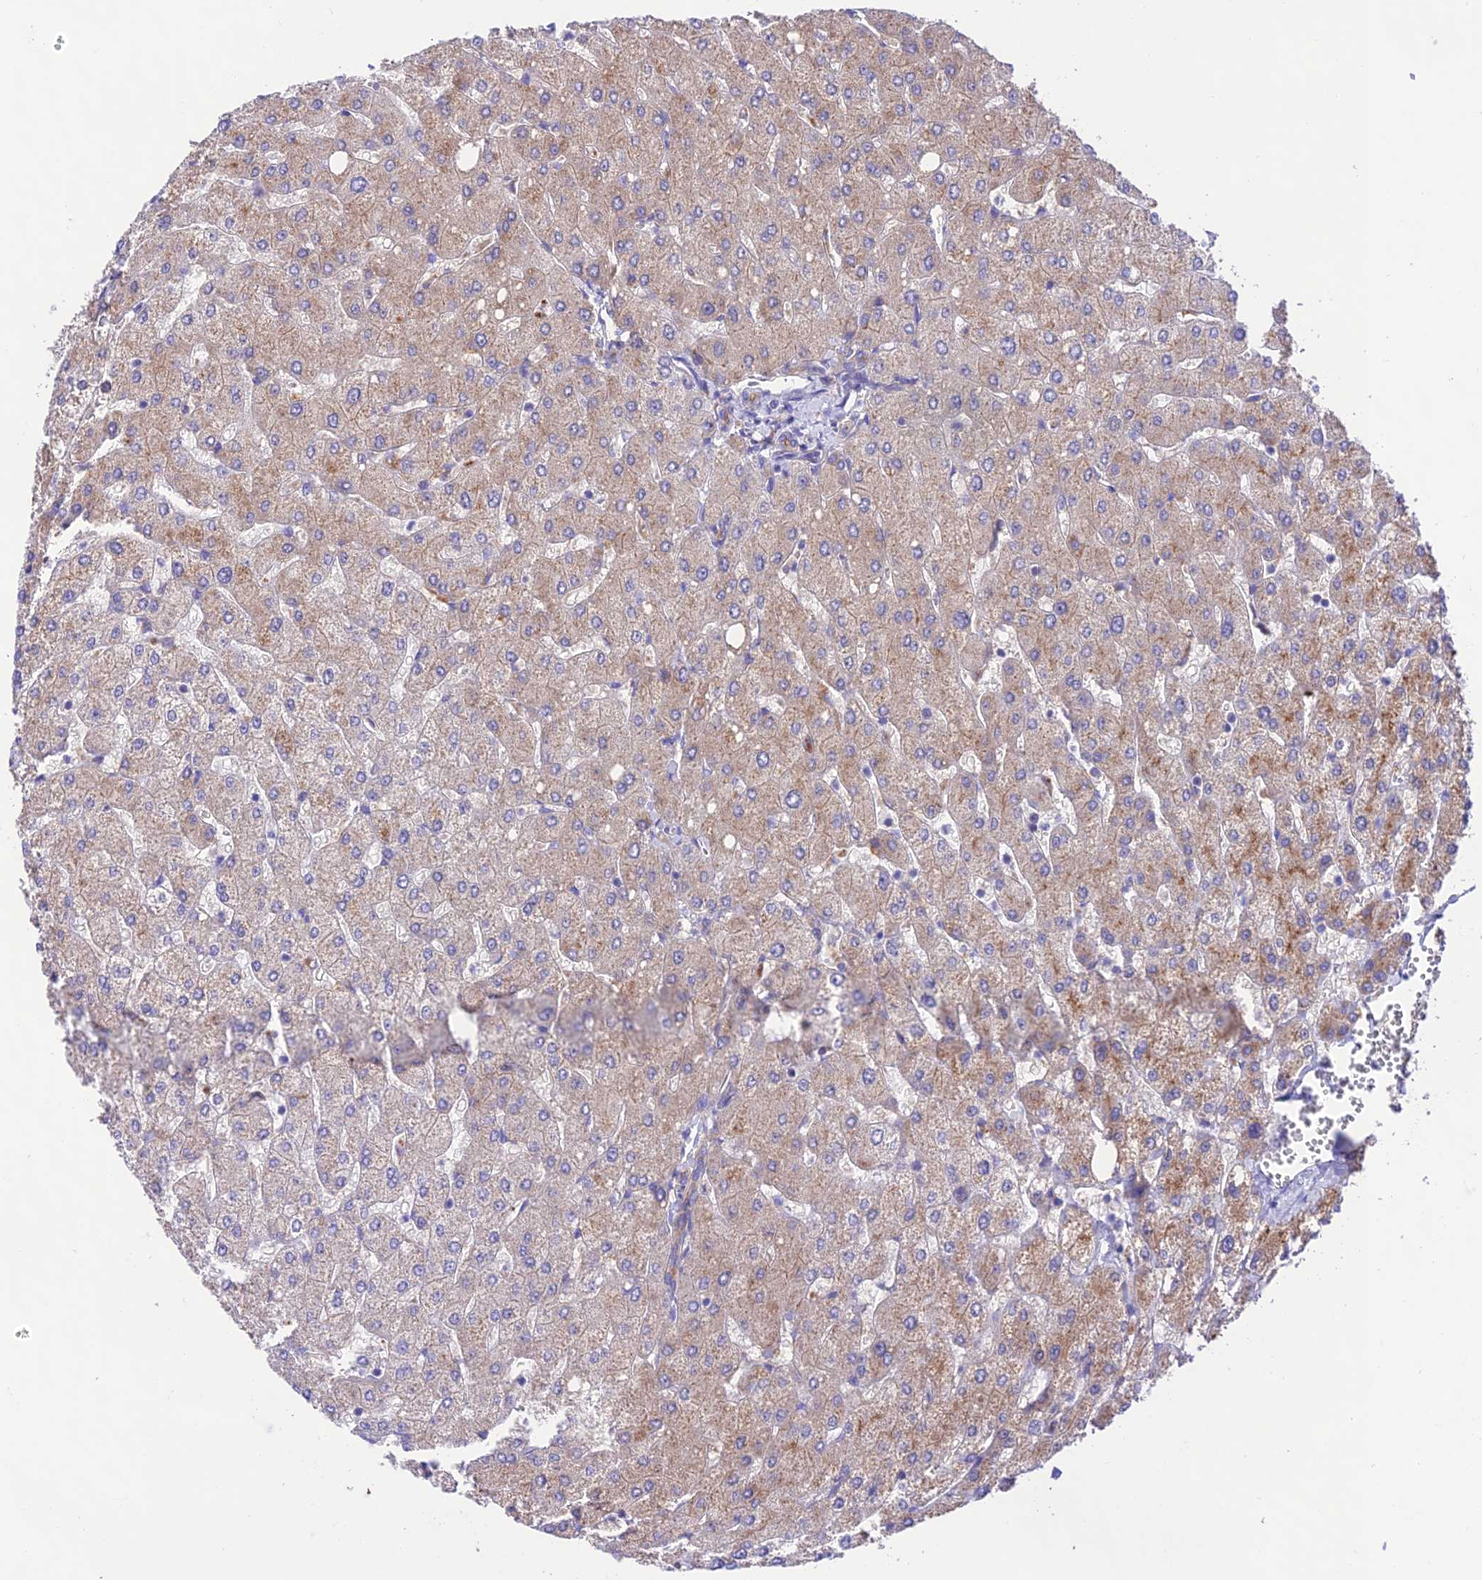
{"staining": {"intensity": "moderate", "quantity": "<25%", "location": "cytoplasmic/membranous"}, "tissue": "liver", "cell_type": "Cholangiocytes", "image_type": "normal", "snomed": [{"axis": "morphology", "description": "Normal tissue, NOS"}, {"axis": "topography", "description": "Liver"}], "caption": "This image shows immunohistochemistry staining of unremarkable human liver, with low moderate cytoplasmic/membranous staining in about <25% of cholangiocytes.", "gene": "LACTB2", "patient": {"sex": "male", "age": 55}}